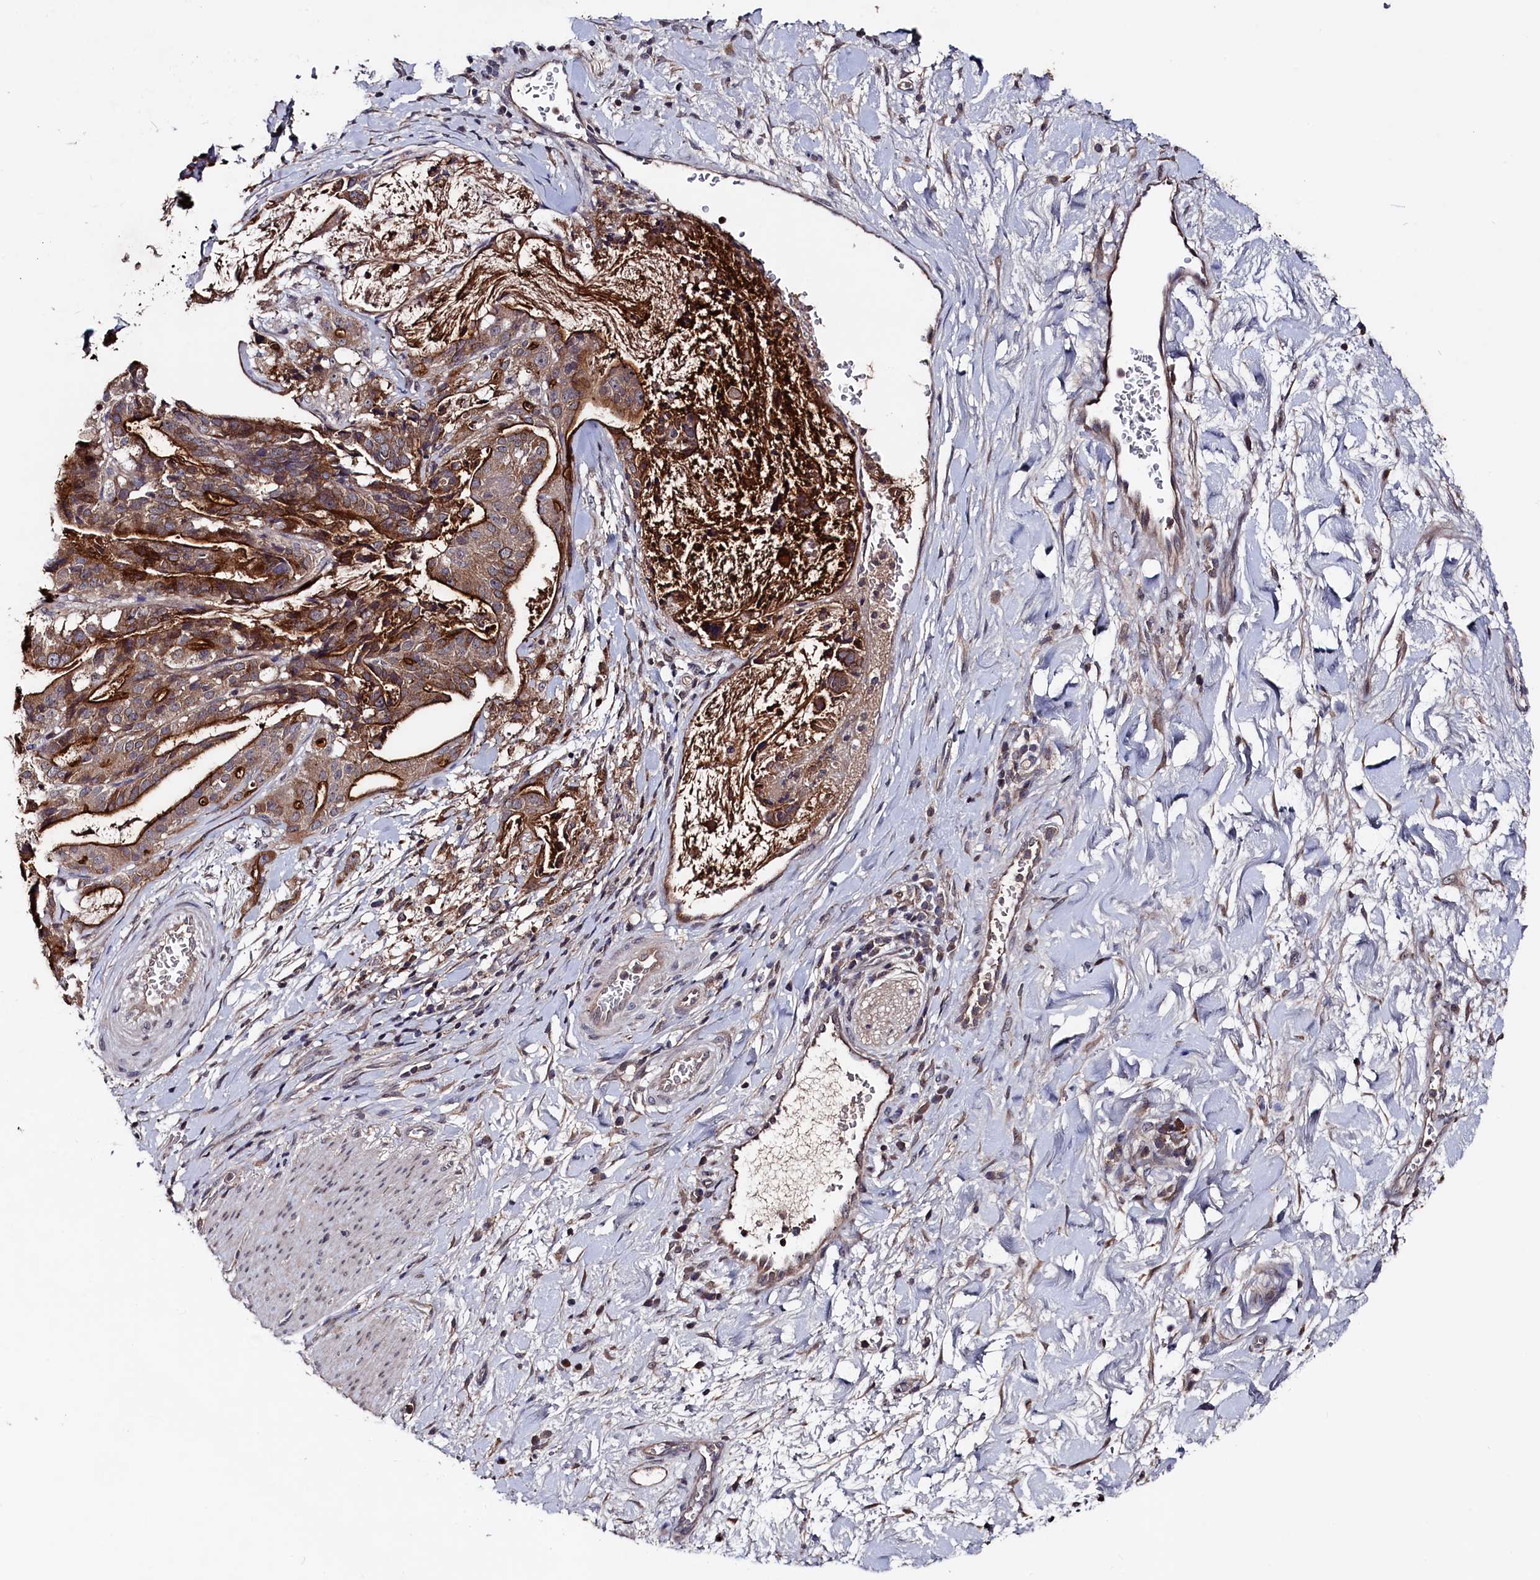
{"staining": {"intensity": "moderate", "quantity": ">75%", "location": "cytoplasmic/membranous"}, "tissue": "stomach cancer", "cell_type": "Tumor cells", "image_type": "cancer", "snomed": [{"axis": "morphology", "description": "Adenocarcinoma, NOS"}, {"axis": "topography", "description": "Stomach"}], "caption": "IHC micrograph of neoplastic tissue: human stomach cancer (adenocarcinoma) stained using immunohistochemistry exhibits medium levels of moderate protein expression localized specifically in the cytoplasmic/membranous of tumor cells, appearing as a cytoplasmic/membranous brown color.", "gene": "TMC5", "patient": {"sex": "male", "age": 48}}